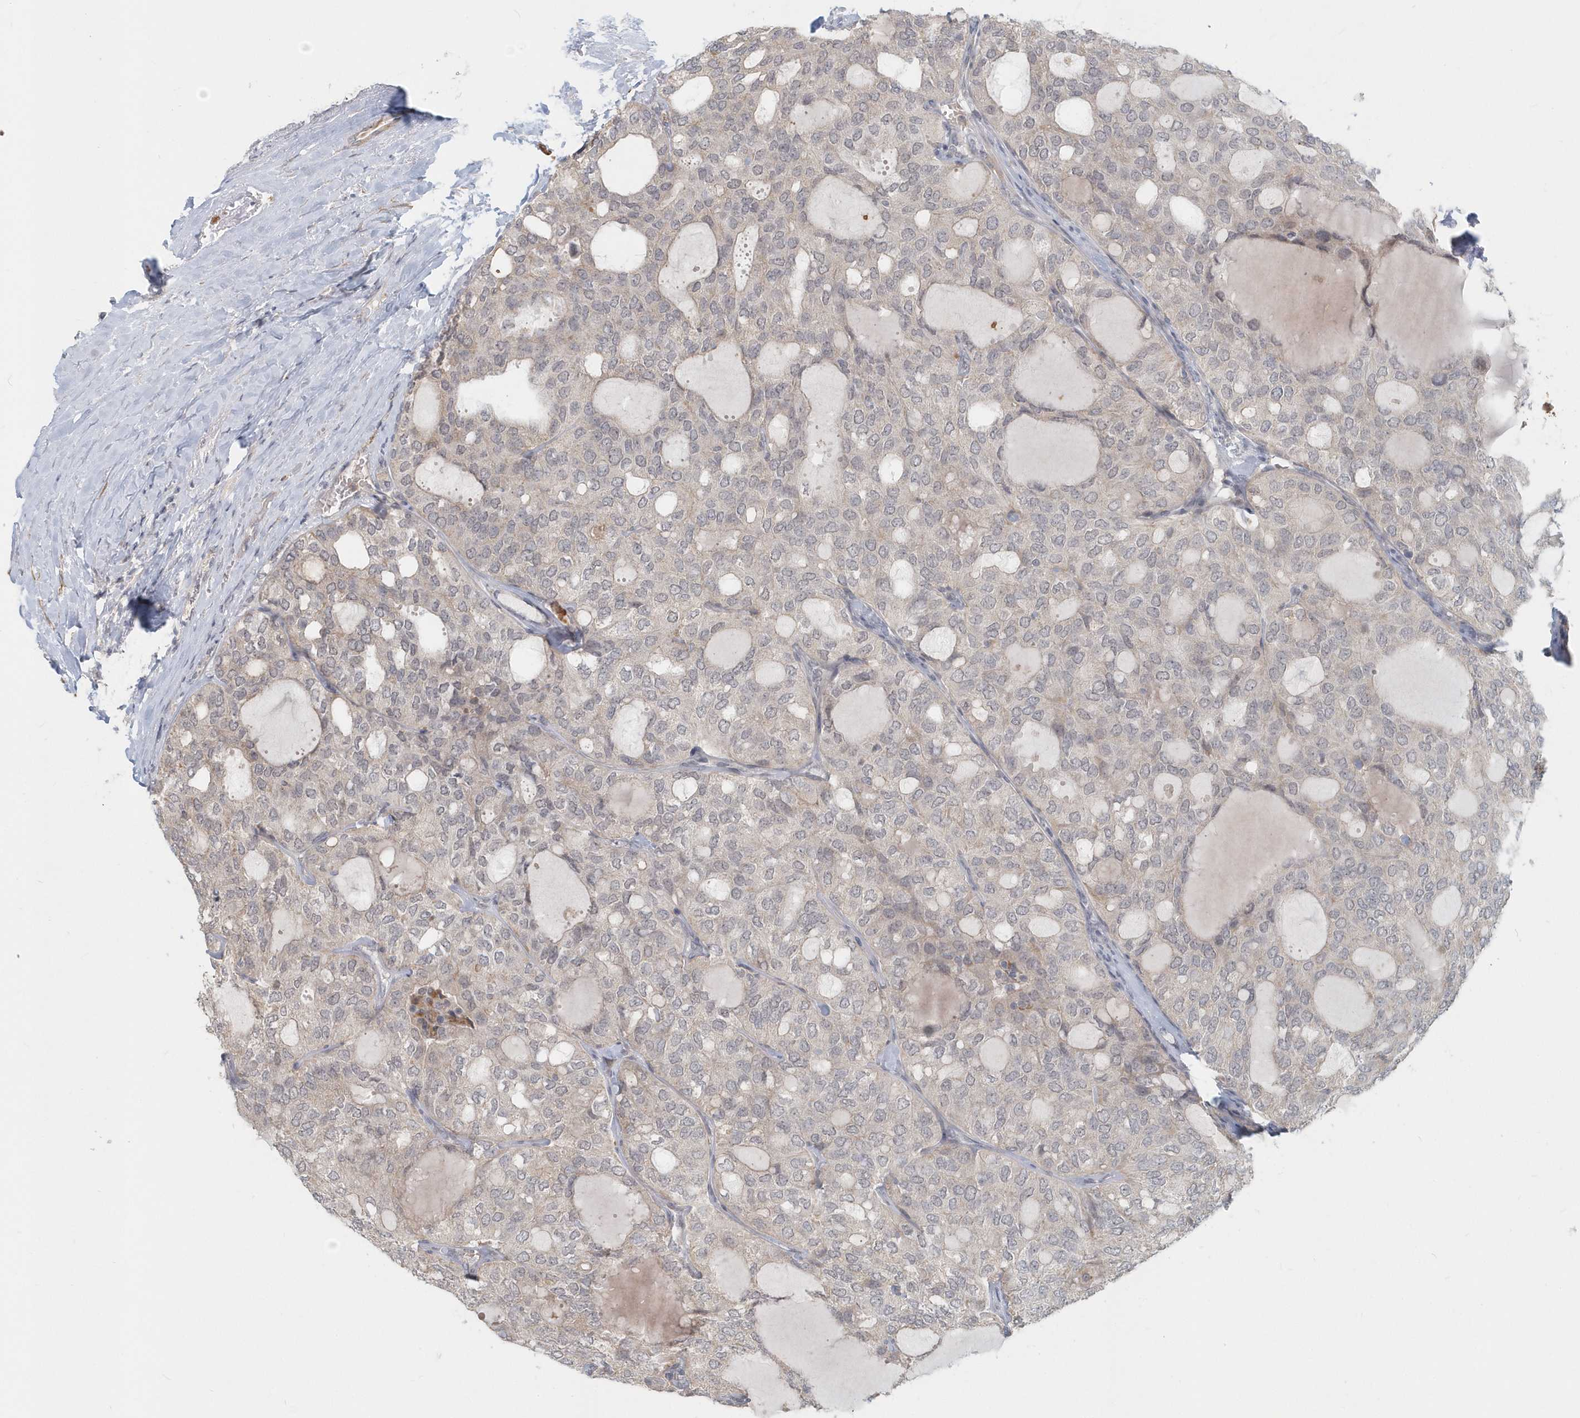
{"staining": {"intensity": "negative", "quantity": "none", "location": "none"}, "tissue": "thyroid cancer", "cell_type": "Tumor cells", "image_type": "cancer", "snomed": [{"axis": "morphology", "description": "Follicular adenoma carcinoma, NOS"}, {"axis": "topography", "description": "Thyroid gland"}], "caption": "Thyroid cancer (follicular adenoma carcinoma) was stained to show a protein in brown. There is no significant staining in tumor cells. (Stains: DAB (3,3'-diaminobenzidine) immunohistochemistry with hematoxylin counter stain, Microscopy: brightfield microscopy at high magnification).", "gene": "NAPB", "patient": {"sex": "male", "age": 75}}